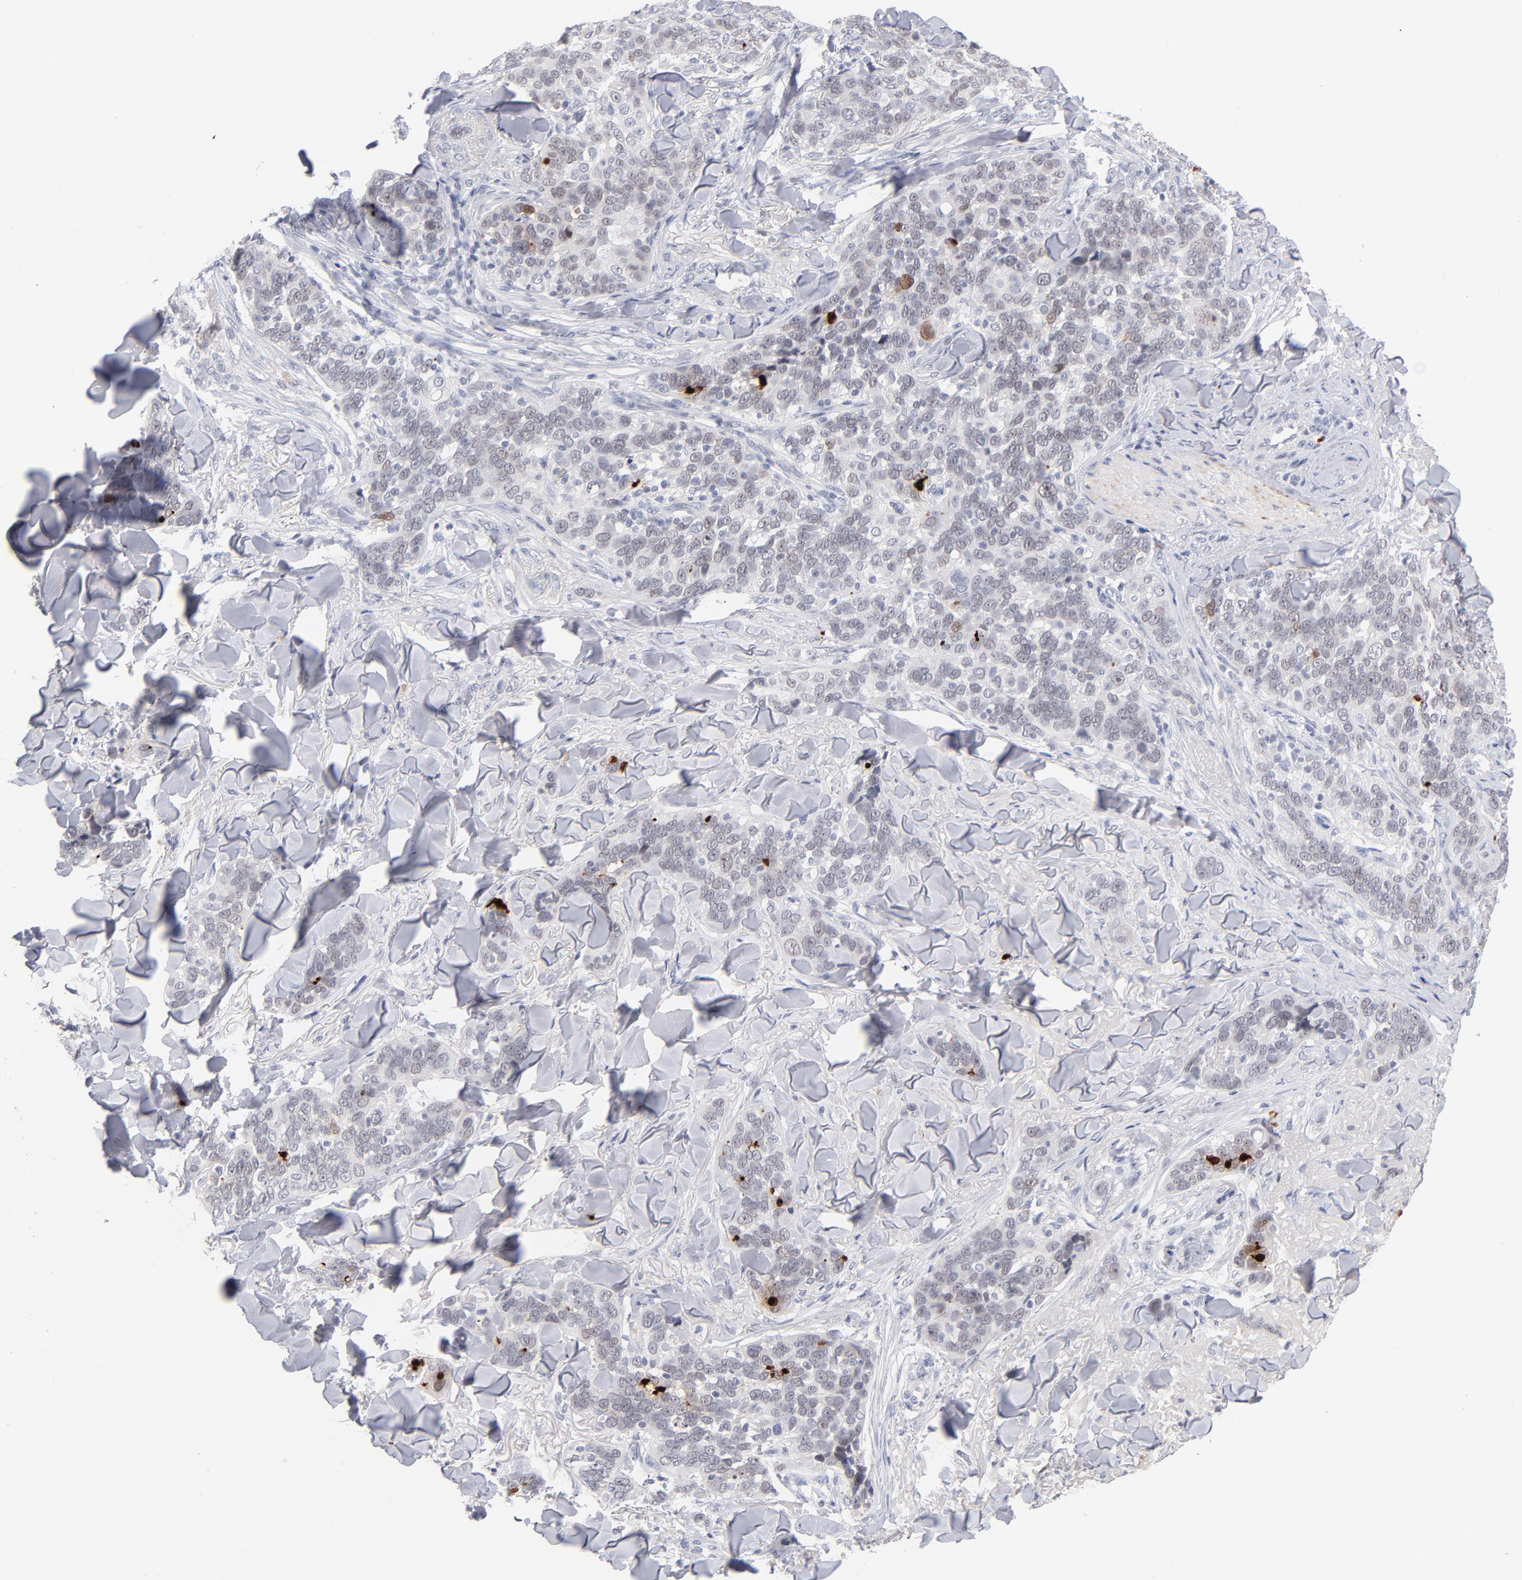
{"staining": {"intensity": "negative", "quantity": "none", "location": "none"}, "tissue": "skin cancer", "cell_type": "Tumor cells", "image_type": "cancer", "snomed": [{"axis": "morphology", "description": "Normal tissue, NOS"}, {"axis": "morphology", "description": "Squamous cell carcinoma, NOS"}, {"axis": "topography", "description": "Skin"}], "caption": "A photomicrograph of skin cancer (squamous cell carcinoma) stained for a protein demonstrates no brown staining in tumor cells.", "gene": "PARP1", "patient": {"sex": "female", "age": 83}}